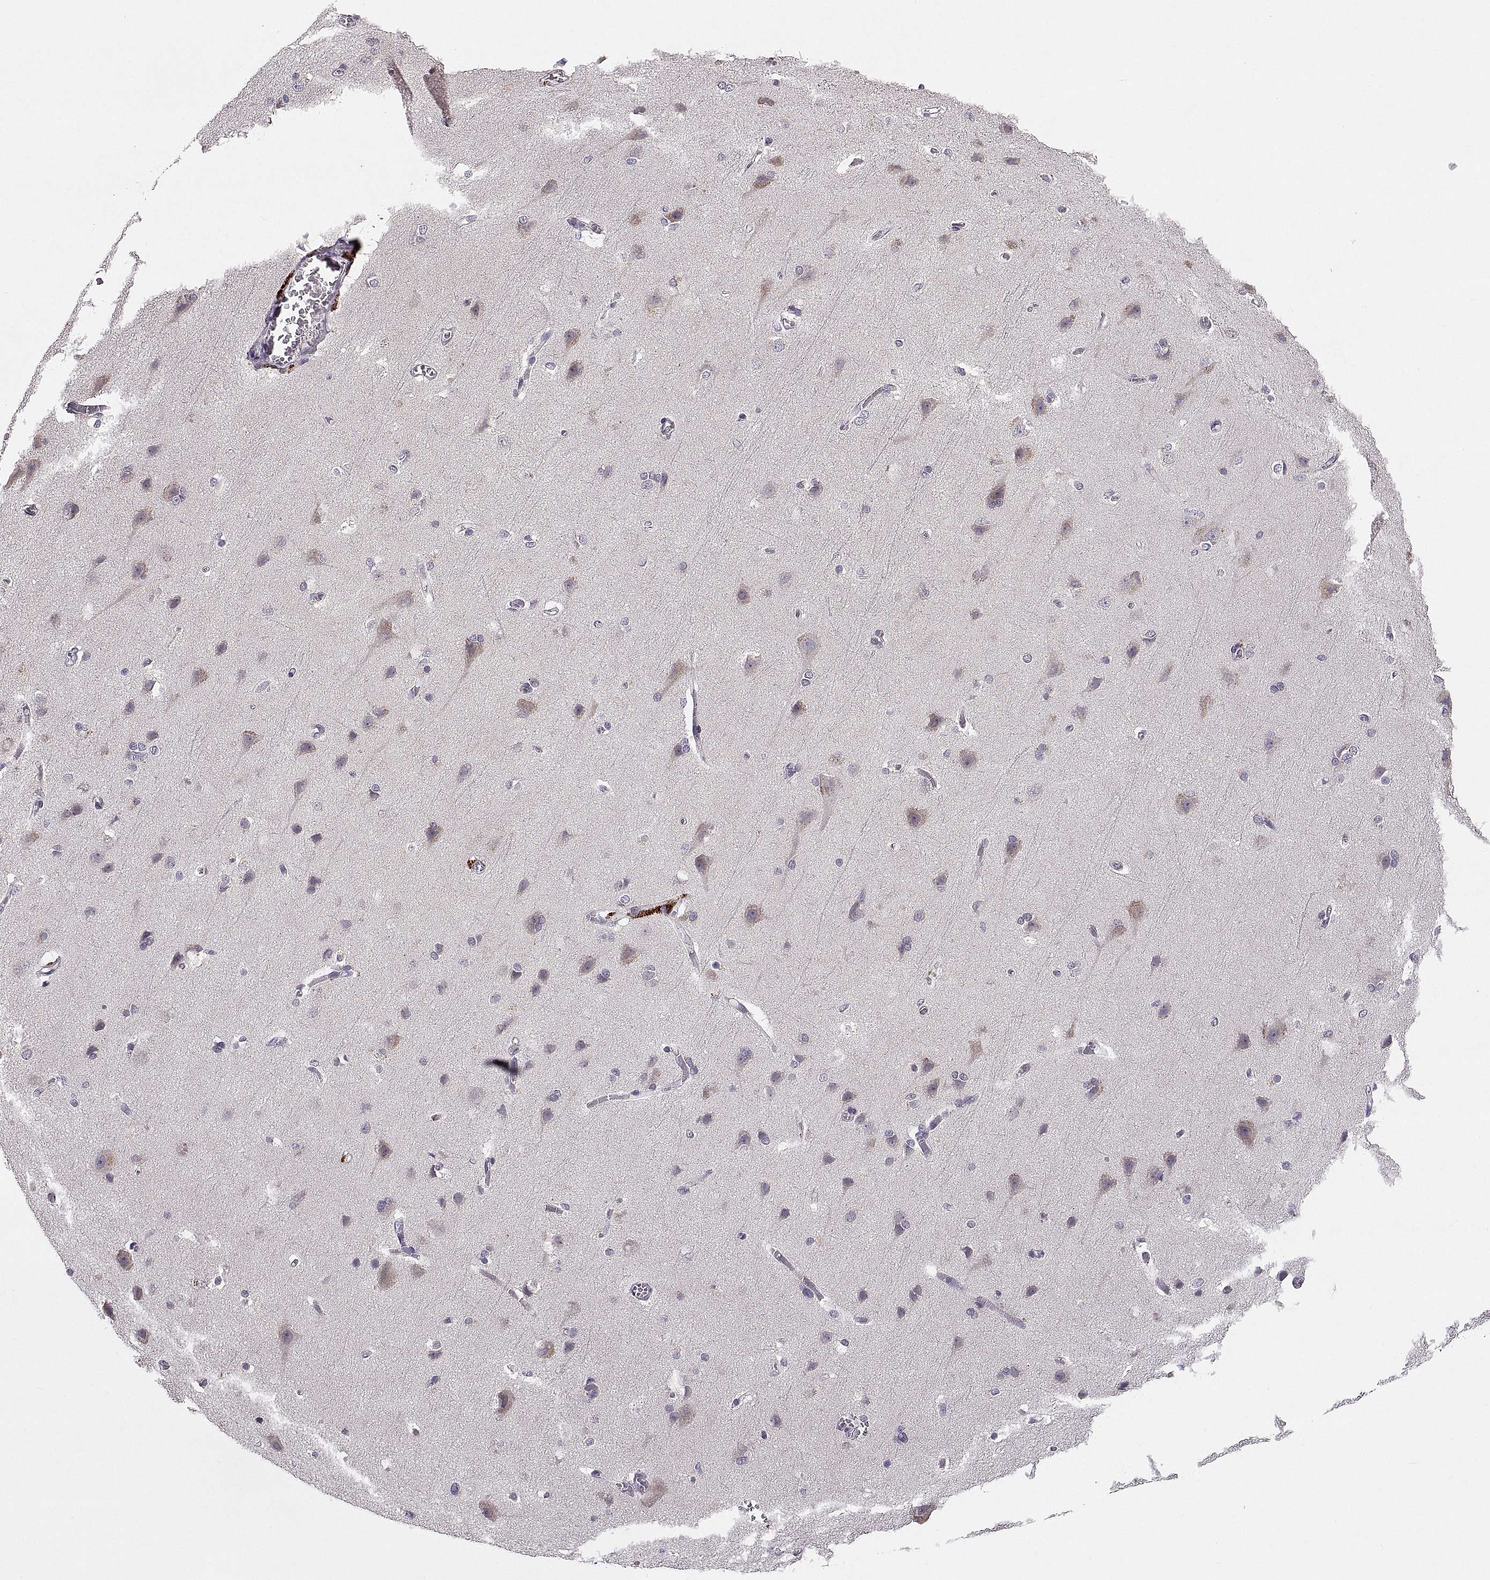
{"staining": {"intensity": "negative", "quantity": "none", "location": "none"}, "tissue": "cerebral cortex", "cell_type": "Endothelial cells", "image_type": "normal", "snomed": [{"axis": "morphology", "description": "Normal tissue, NOS"}, {"axis": "topography", "description": "Cerebral cortex"}], "caption": "DAB (3,3'-diaminobenzidine) immunohistochemical staining of normal human cerebral cortex exhibits no significant expression in endothelial cells. (DAB (3,3'-diaminobenzidine) IHC with hematoxylin counter stain).", "gene": "ADH6", "patient": {"sex": "male", "age": 37}}